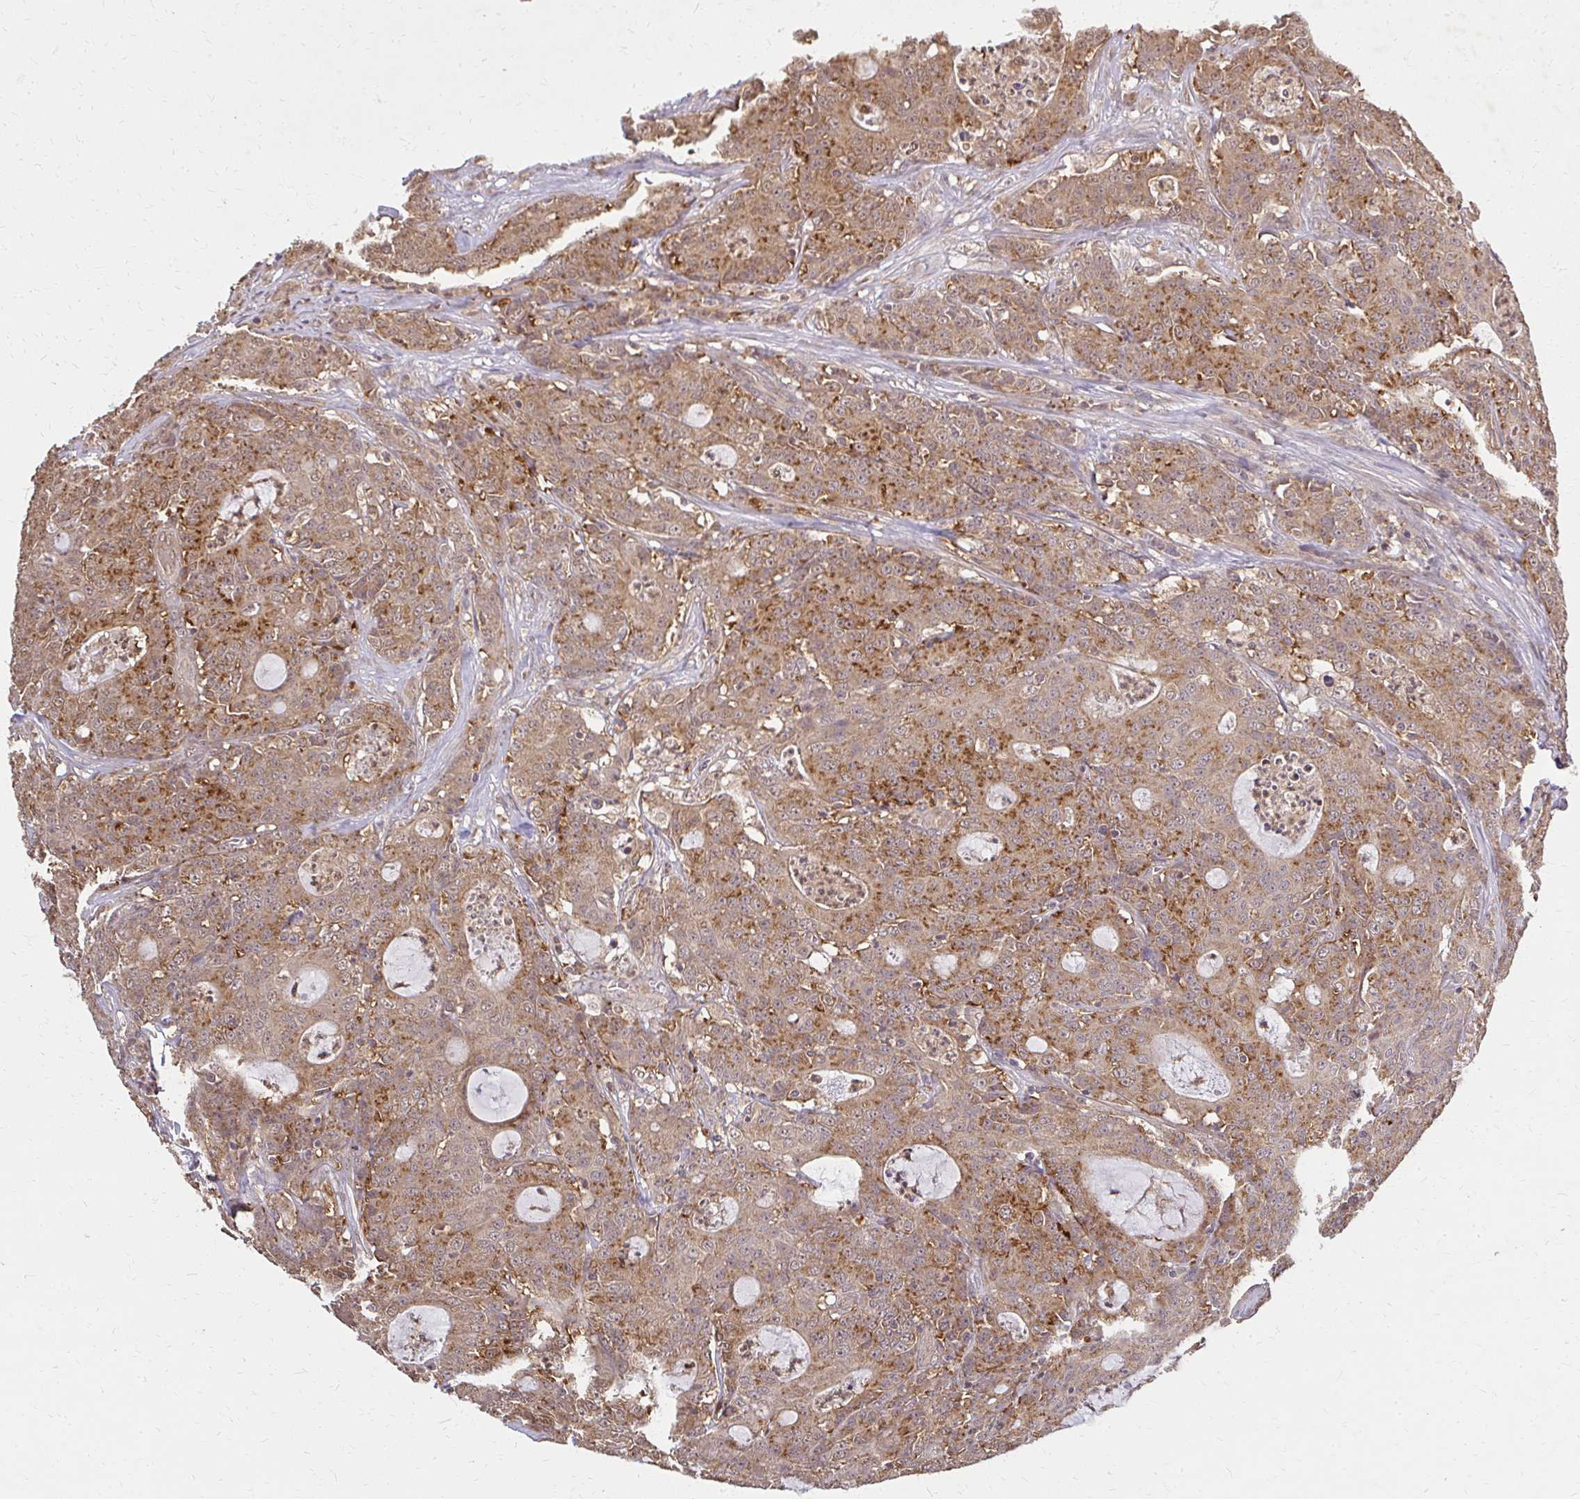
{"staining": {"intensity": "moderate", "quantity": ">75%", "location": "cytoplasmic/membranous"}, "tissue": "colorectal cancer", "cell_type": "Tumor cells", "image_type": "cancer", "snomed": [{"axis": "morphology", "description": "Adenocarcinoma, NOS"}, {"axis": "topography", "description": "Colon"}], "caption": "Colorectal cancer (adenocarcinoma) stained with a protein marker reveals moderate staining in tumor cells.", "gene": "LARS2", "patient": {"sex": "male", "age": 83}}